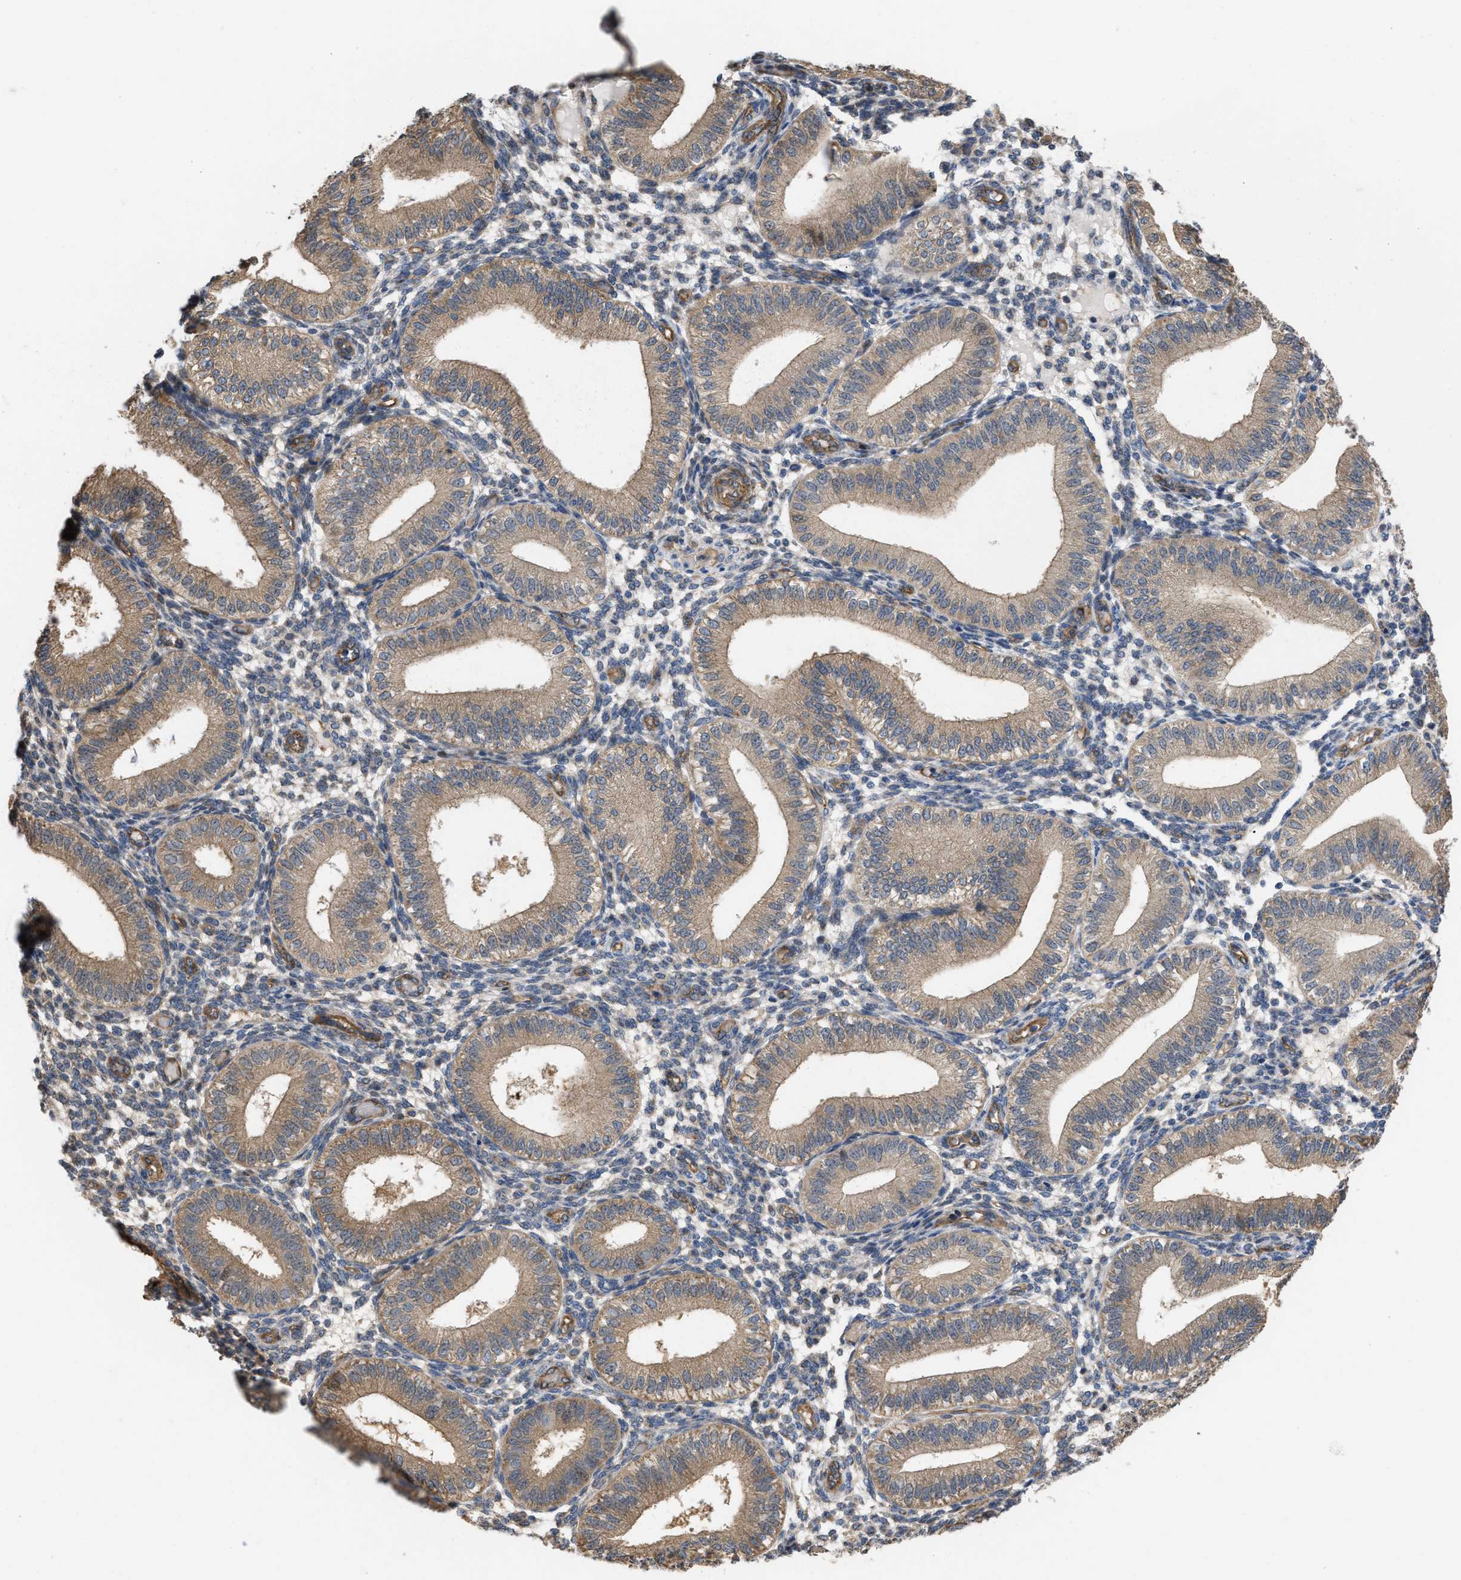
{"staining": {"intensity": "weak", "quantity": "25%-75%", "location": "cytoplasmic/membranous"}, "tissue": "endometrium", "cell_type": "Cells in endometrial stroma", "image_type": "normal", "snomed": [{"axis": "morphology", "description": "Normal tissue, NOS"}, {"axis": "topography", "description": "Endometrium"}], "caption": "About 25%-75% of cells in endometrial stroma in normal endometrium reveal weak cytoplasmic/membranous protein positivity as visualized by brown immunohistochemical staining.", "gene": "SLC4A11", "patient": {"sex": "female", "age": 39}}